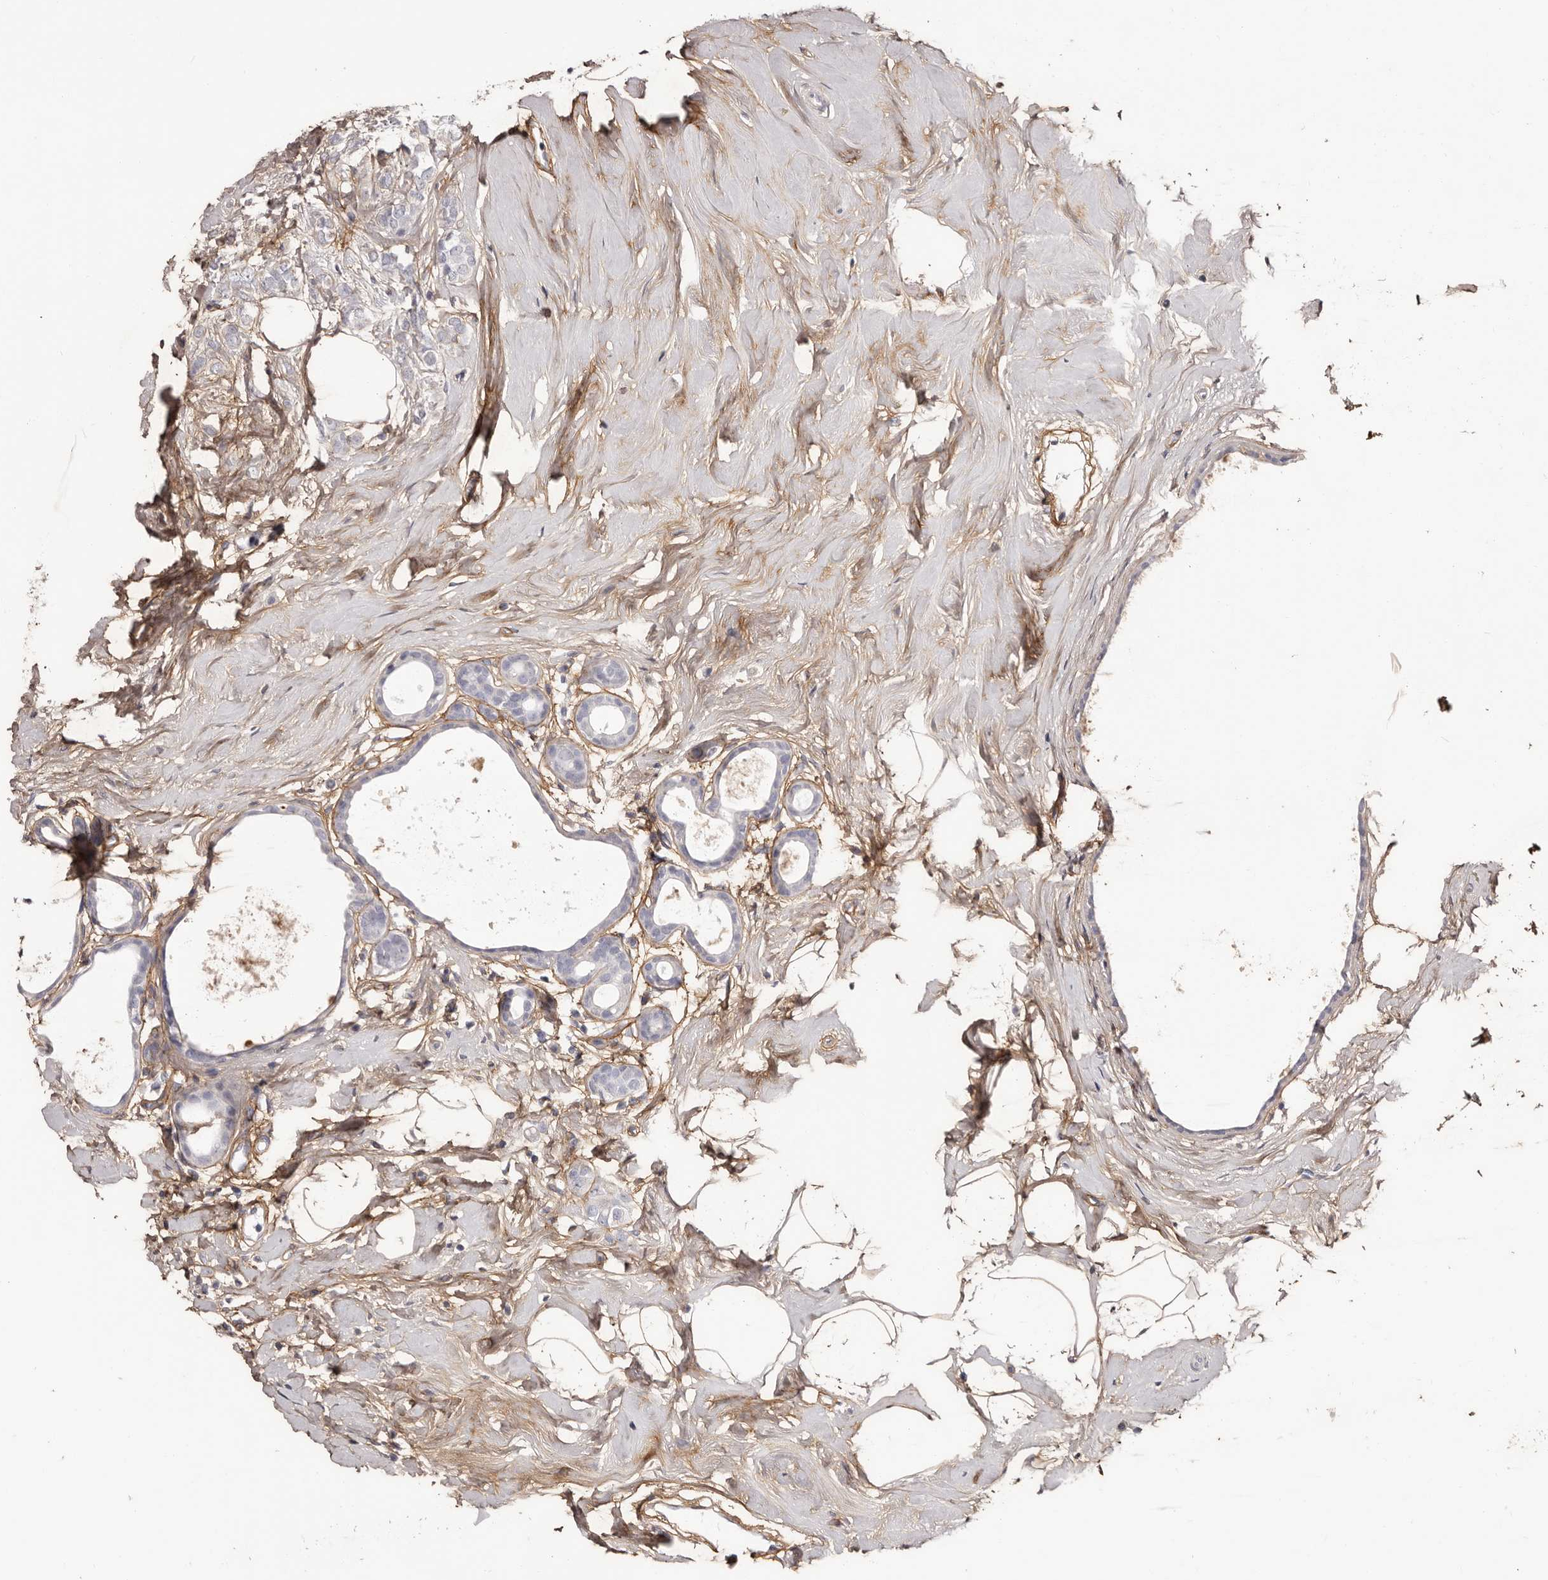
{"staining": {"intensity": "negative", "quantity": "none", "location": "none"}, "tissue": "breast cancer", "cell_type": "Tumor cells", "image_type": "cancer", "snomed": [{"axis": "morphology", "description": "Lobular carcinoma"}, {"axis": "topography", "description": "Breast"}], "caption": "Immunohistochemical staining of human breast lobular carcinoma exhibits no significant positivity in tumor cells. Nuclei are stained in blue.", "gene": "COL6A1", "patient": {"sex": "female", "age": 47}}